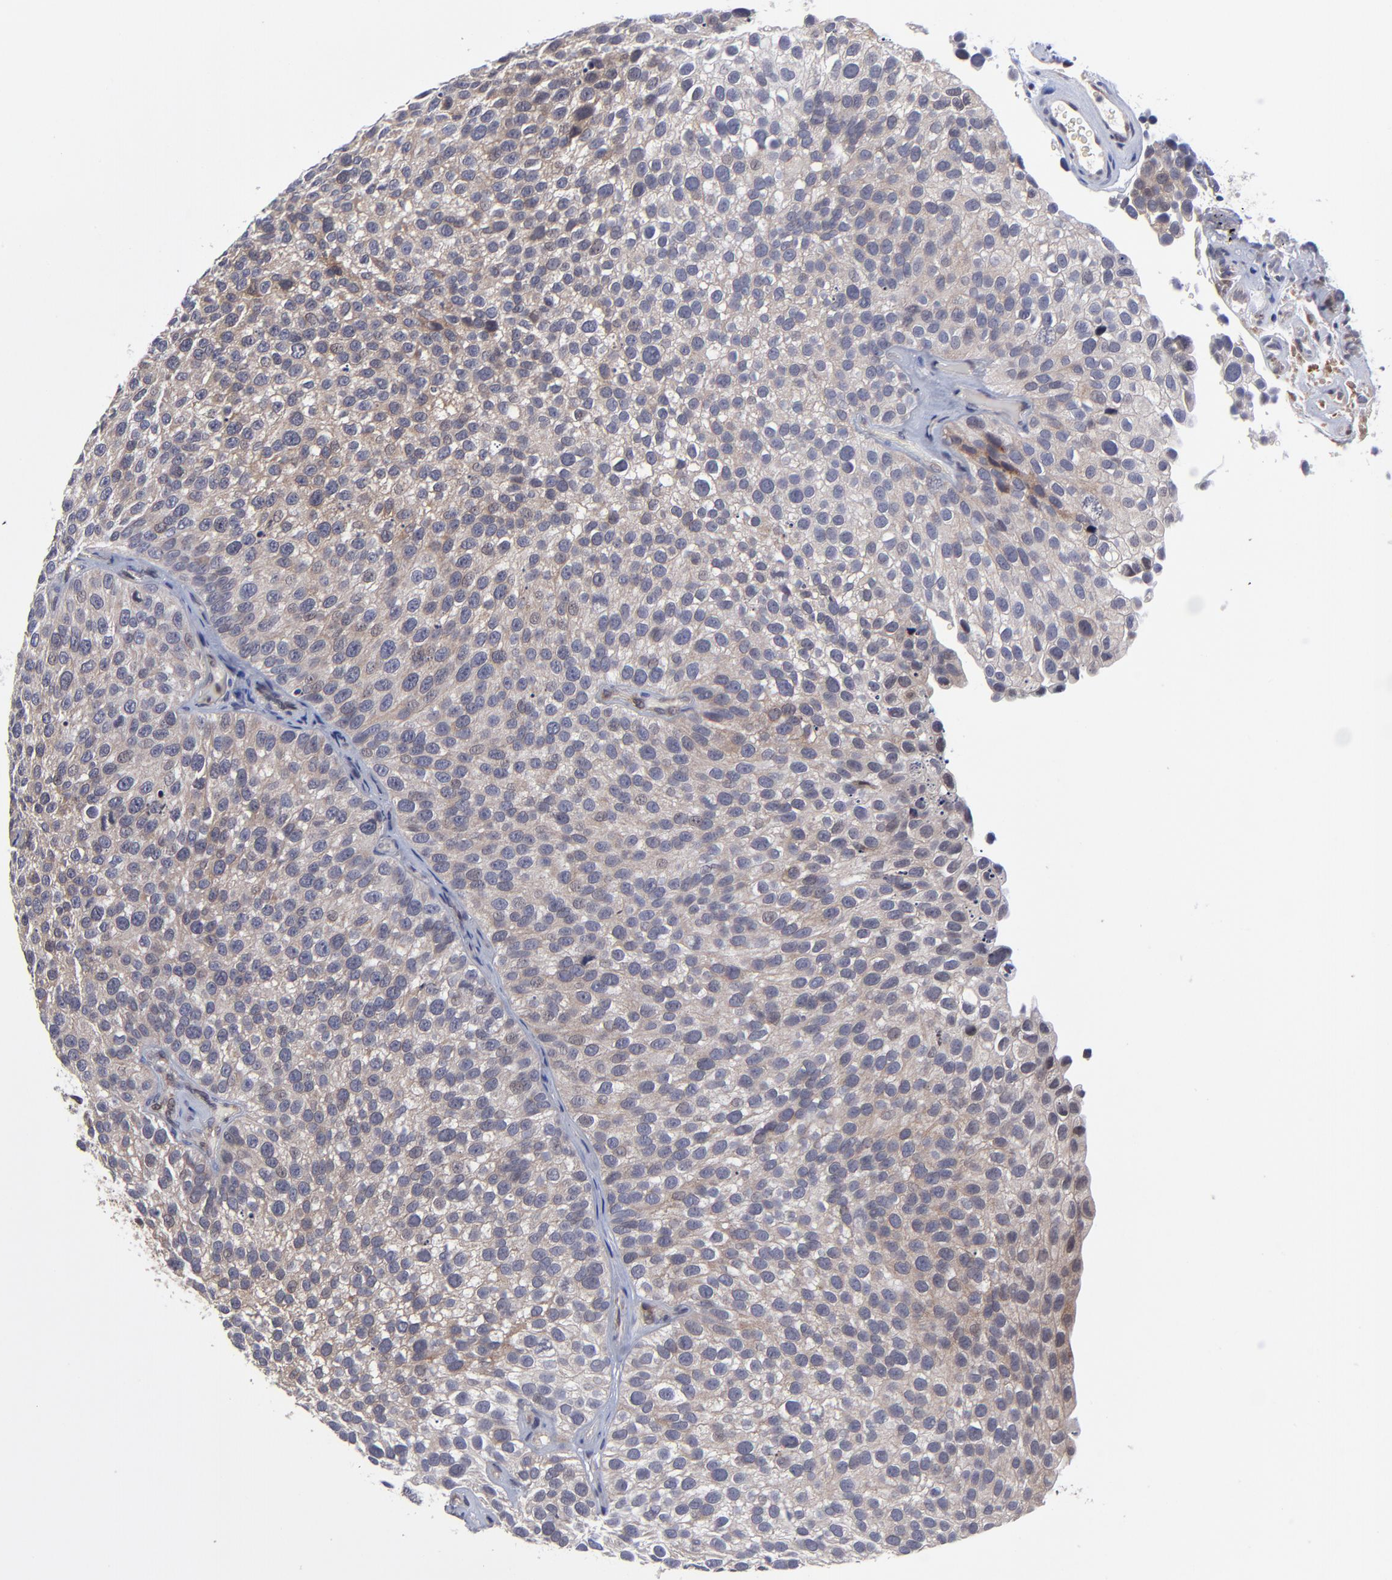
{"staining": {"intensity": "weak", "quantity": "25%-75%", "location": "cytoplasmic/membranous"}, "tissue": "urothelial cancer", "cell_type": "Tumor cells", "image_type": "cancer", "snomed": [{"axis": "morphology", "description": "Urothelial carcinoma, High grade"}, {"axis": "topography", "description": "Urinary bladder"}], "caption": "Brown immunohistochemical staining in urothelial cancer reveals weak cytoplasmic/membranous positivity in about 25%-75% of tumor cells.", "gene": "UBE2L6", "patient": {"sex": "male", "age": 72}}